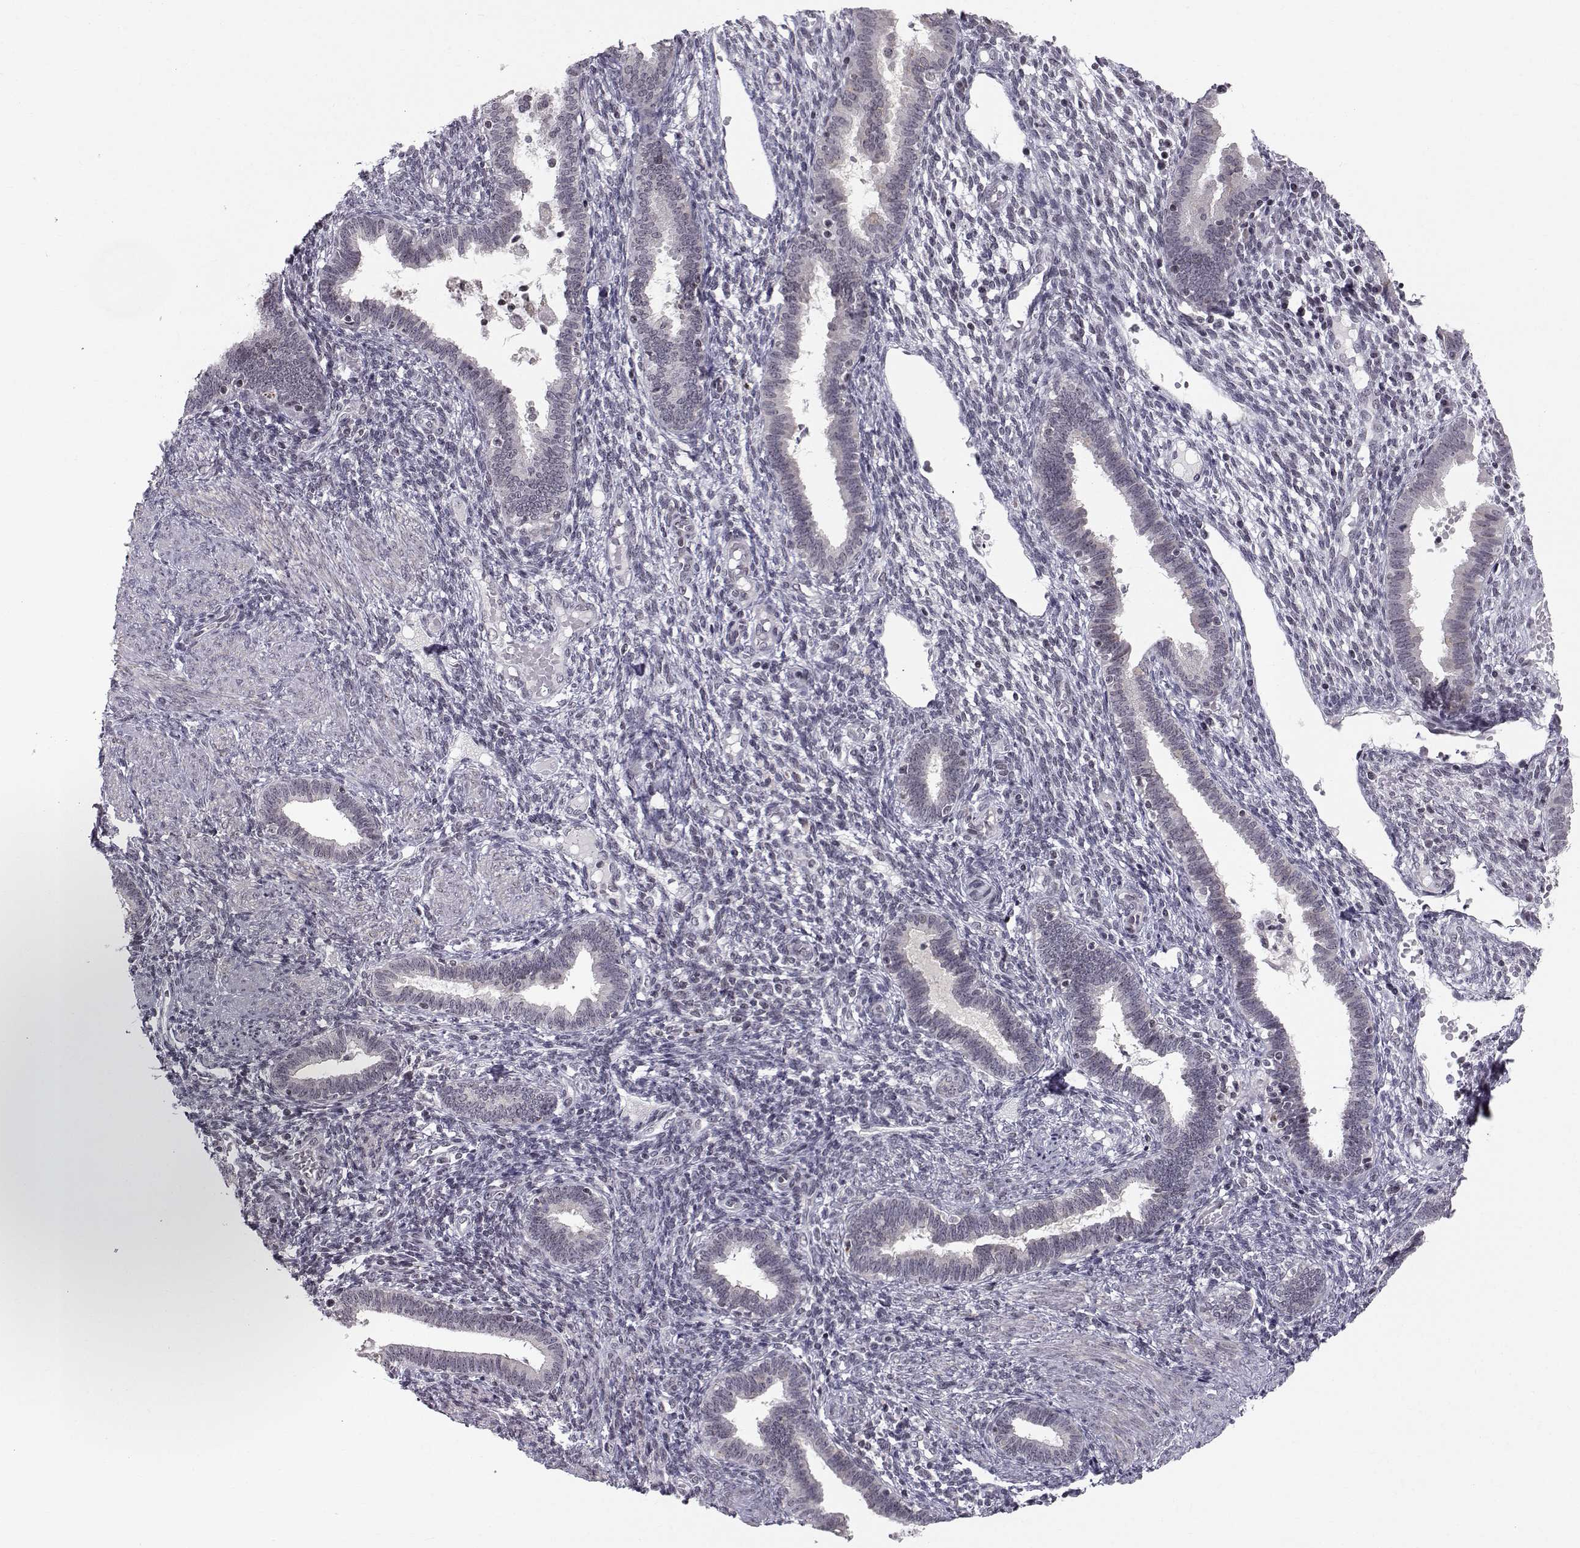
{"staining": {"intensity": "negative", "quantity": "none", "location": "none"}, "tissue": "endometrium", "cell_type": "Cells in endometrial stroma", "image_type": "normal", "snomed": [{"axis": "morphology", "description": "Normal tissue, NOS"}, {"axis": "topography", "description": "Endometrium"}], "caption": "This is an immunohistochemistry (IHC) image of unremarkable endometrium. There is no positivity in cells in endometrial stroma.", "gene": "MARCHF4", "patient": {"sex": "female", "age": 42}}